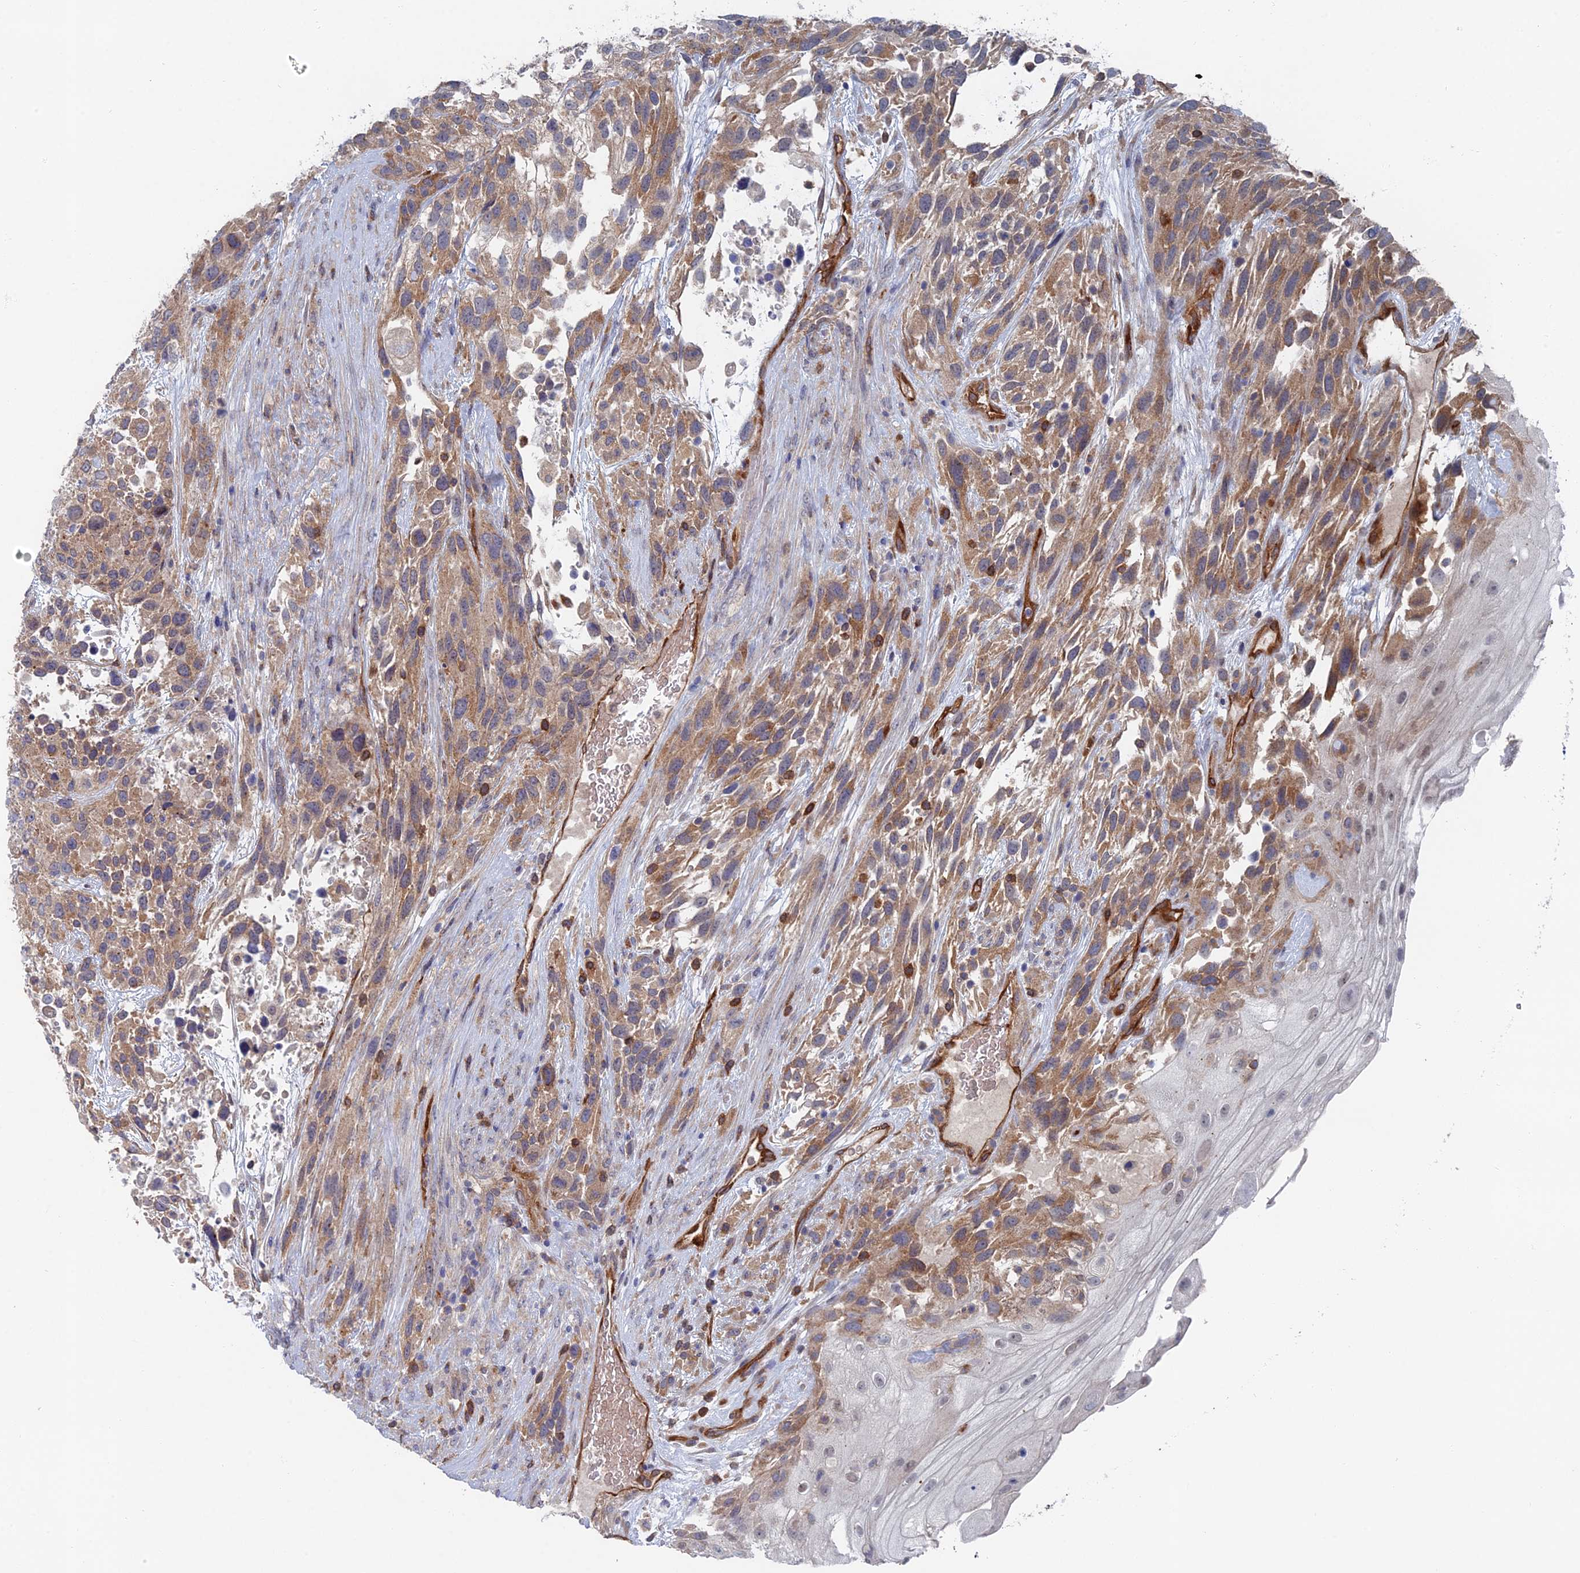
{"staining": {"intensity": "moderate", "quantity": ">75%", "location": "cytoplasmic/membranous"}, "tissue": "urothelial cancer", "cell_type": "Tumor cells", "image_type": "cancer", "snomed": [{"axis": "morphology", "description": "Urothelial carcinoma, High grade"}, {"axis": "topography", "description": "Urinary bladder"}], "caption": "IHC image of neoplastic tissue: urothelial cancer stained using immunohistochemistry (IHC) demonstrates medium levels of moderate protein expression localized specifically in the cytoplasmic/membranous of tumor cells, appearing as a cytoplasmic/membranous brown color.", "gene": "ARAP3", "patient": {"sex": "female", "age": 70}}